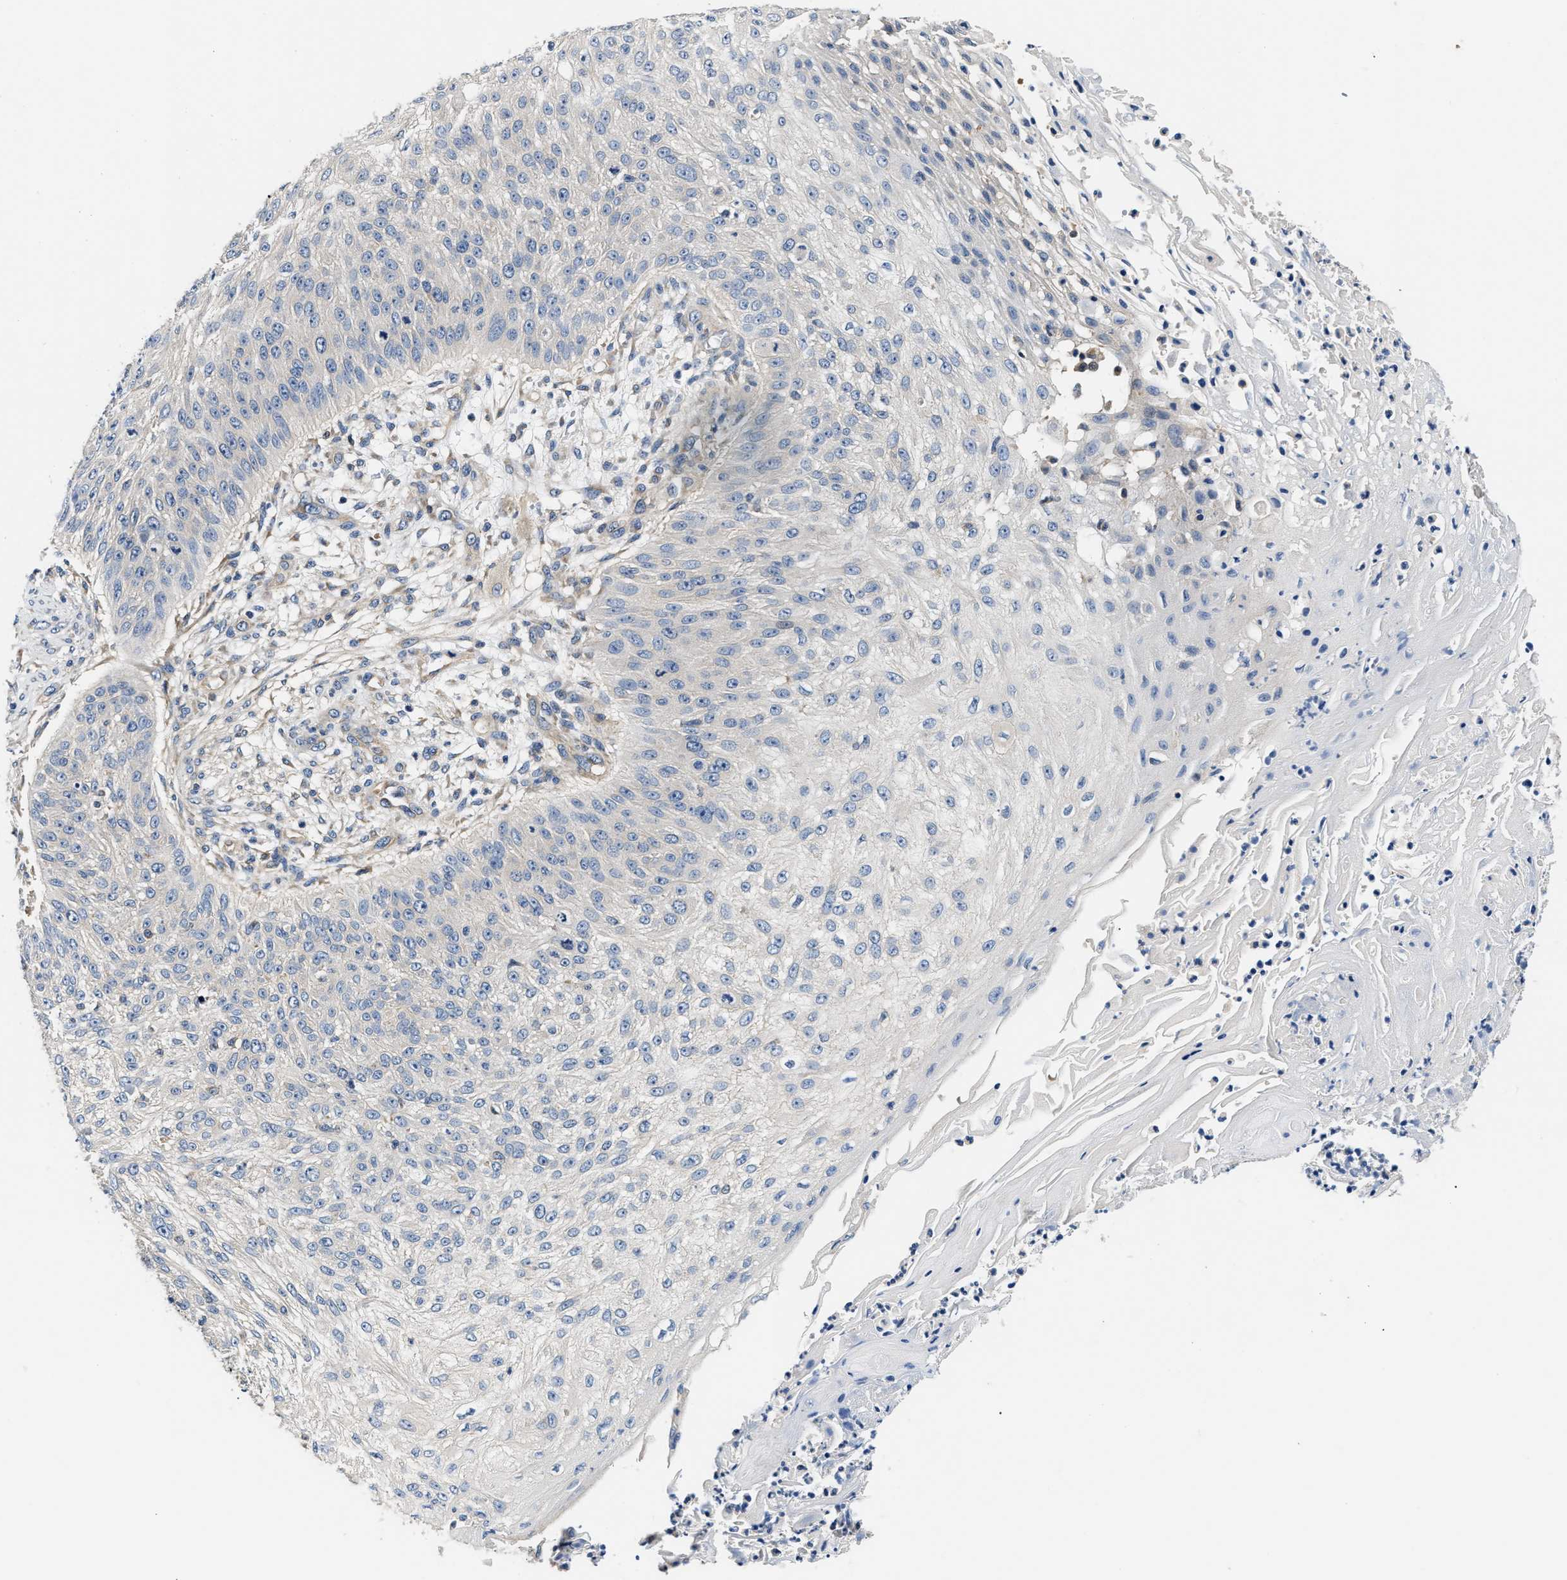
{"staining": {"intensity": "negative", "quantity": "none", "location": "none"}, "tissue": "skin cancer", "cell_type": "Tumor cells", "image_type": "cancer", "snomed": [{"axis": "morphology", "description": "Squamous cell carcinoma, NOS"}, {"axis": "topography", "description": "Skin"}], "caption": "This is a photomicrograph of immunohistochemistry staining of skin cancer, which shows no positivity in tumor cells. (DAB (3,3'-diaminobenzidine) IHC with hematoxylin counter stain).", "gene": "TEX2", "patient": {"sex": "female", "age": 80}}